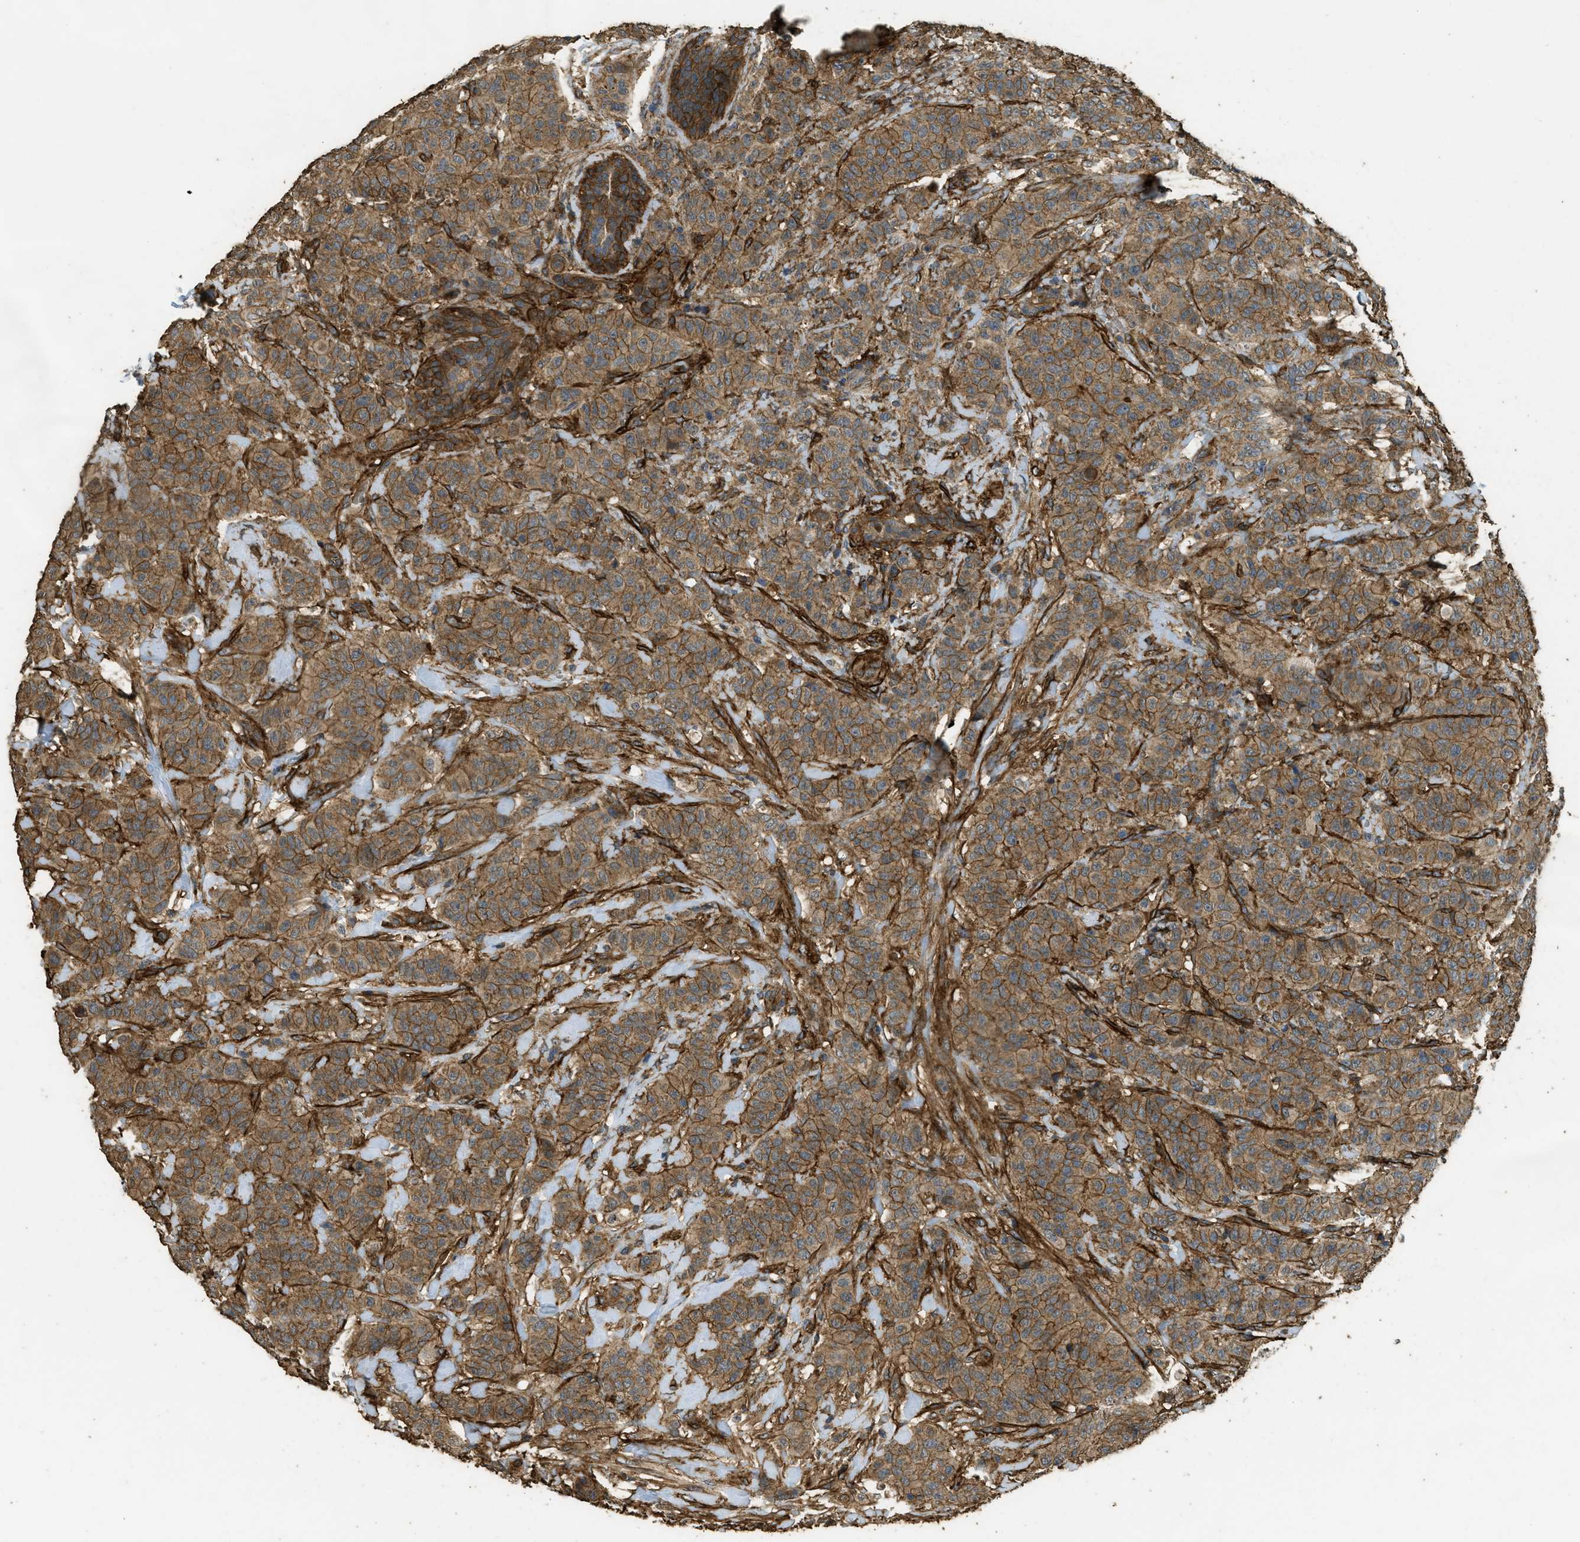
{"staining": {"intensity": "moderate", "quantity": ">75%", "location": "cytoplasmic/membranous"}, "tissue": "breast cancer", "cell_type": "Tumor cells", "image_type": "cancer", "snomed": [{"axis": "morphology", "description": "Normal tissue, NOS"}, {"axis": "morphology", "description": "Duct carcinoma"}, {"axis": "topography", "description": "Breast"}], "caption": "IHC (DAB) staining of breast cancer (infiltrating ductal carcinoma) demonstrates moderate cytoplasmic/membranous protein staining in approximately >75% of tumor cells.", "gene": "CD276", "patient": {"sex": "female", "age": 40}}